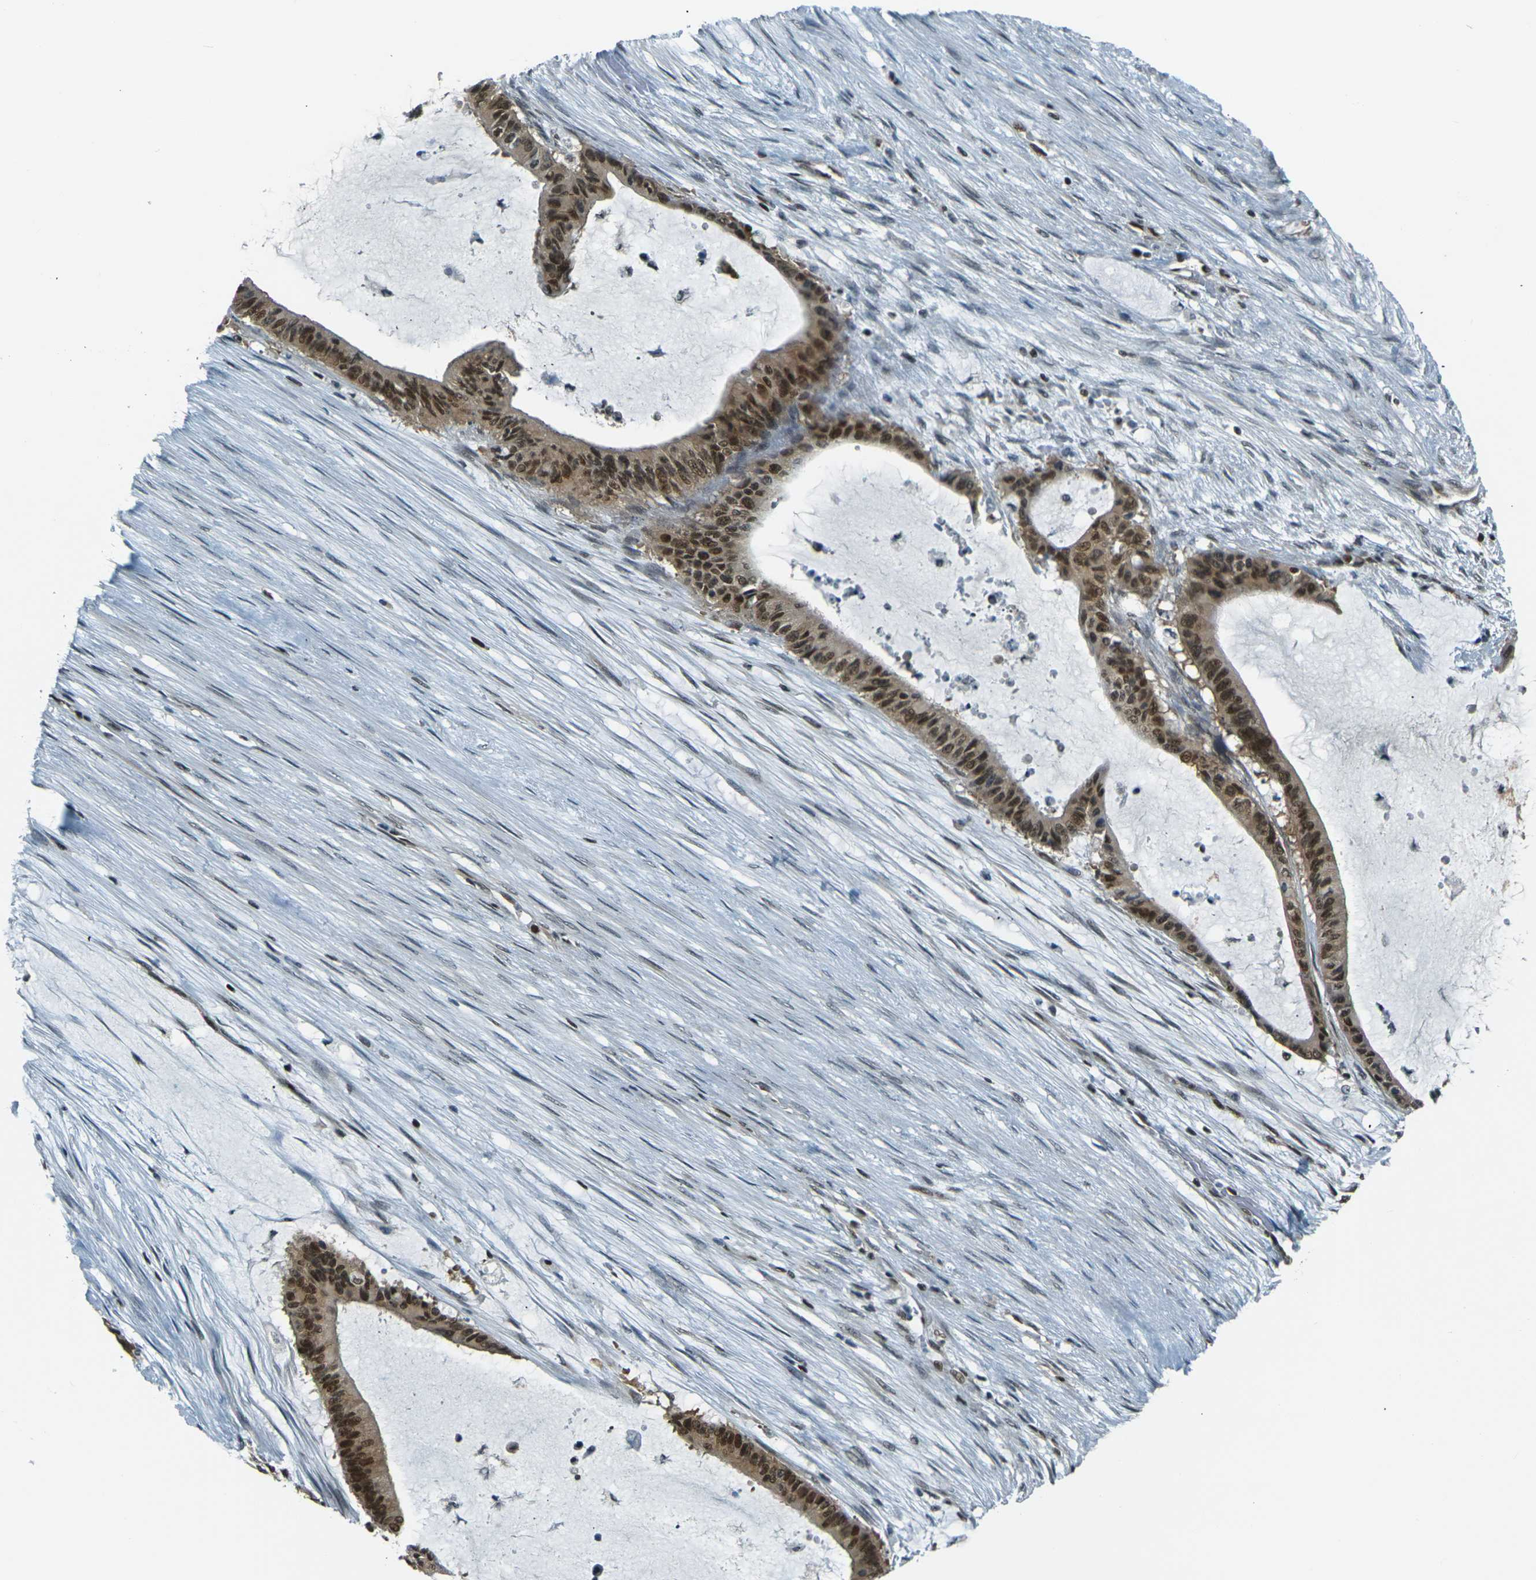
{"staining": {"intensity": "strong", "quantity": ">75%", "location": "cytoplasmic/membranous,nuclear"}, "tissue": "liver cancer", "cell_type": "Tumor cells", "image_type": "cancer", "snomed": [{"axis": "morphology", "description": "Cholangiocarcinoma"}, {"axis": "topography", "description": "Liver"}], "caption": "The immunohistochemical stain labels strong cytoplasmic/membranous and nuclear expression in tumor cells of cholangiocarcinoma (liver) tissue.", "gene": "NHEJ1", "patient": {"sex": "female", "age": 73}}